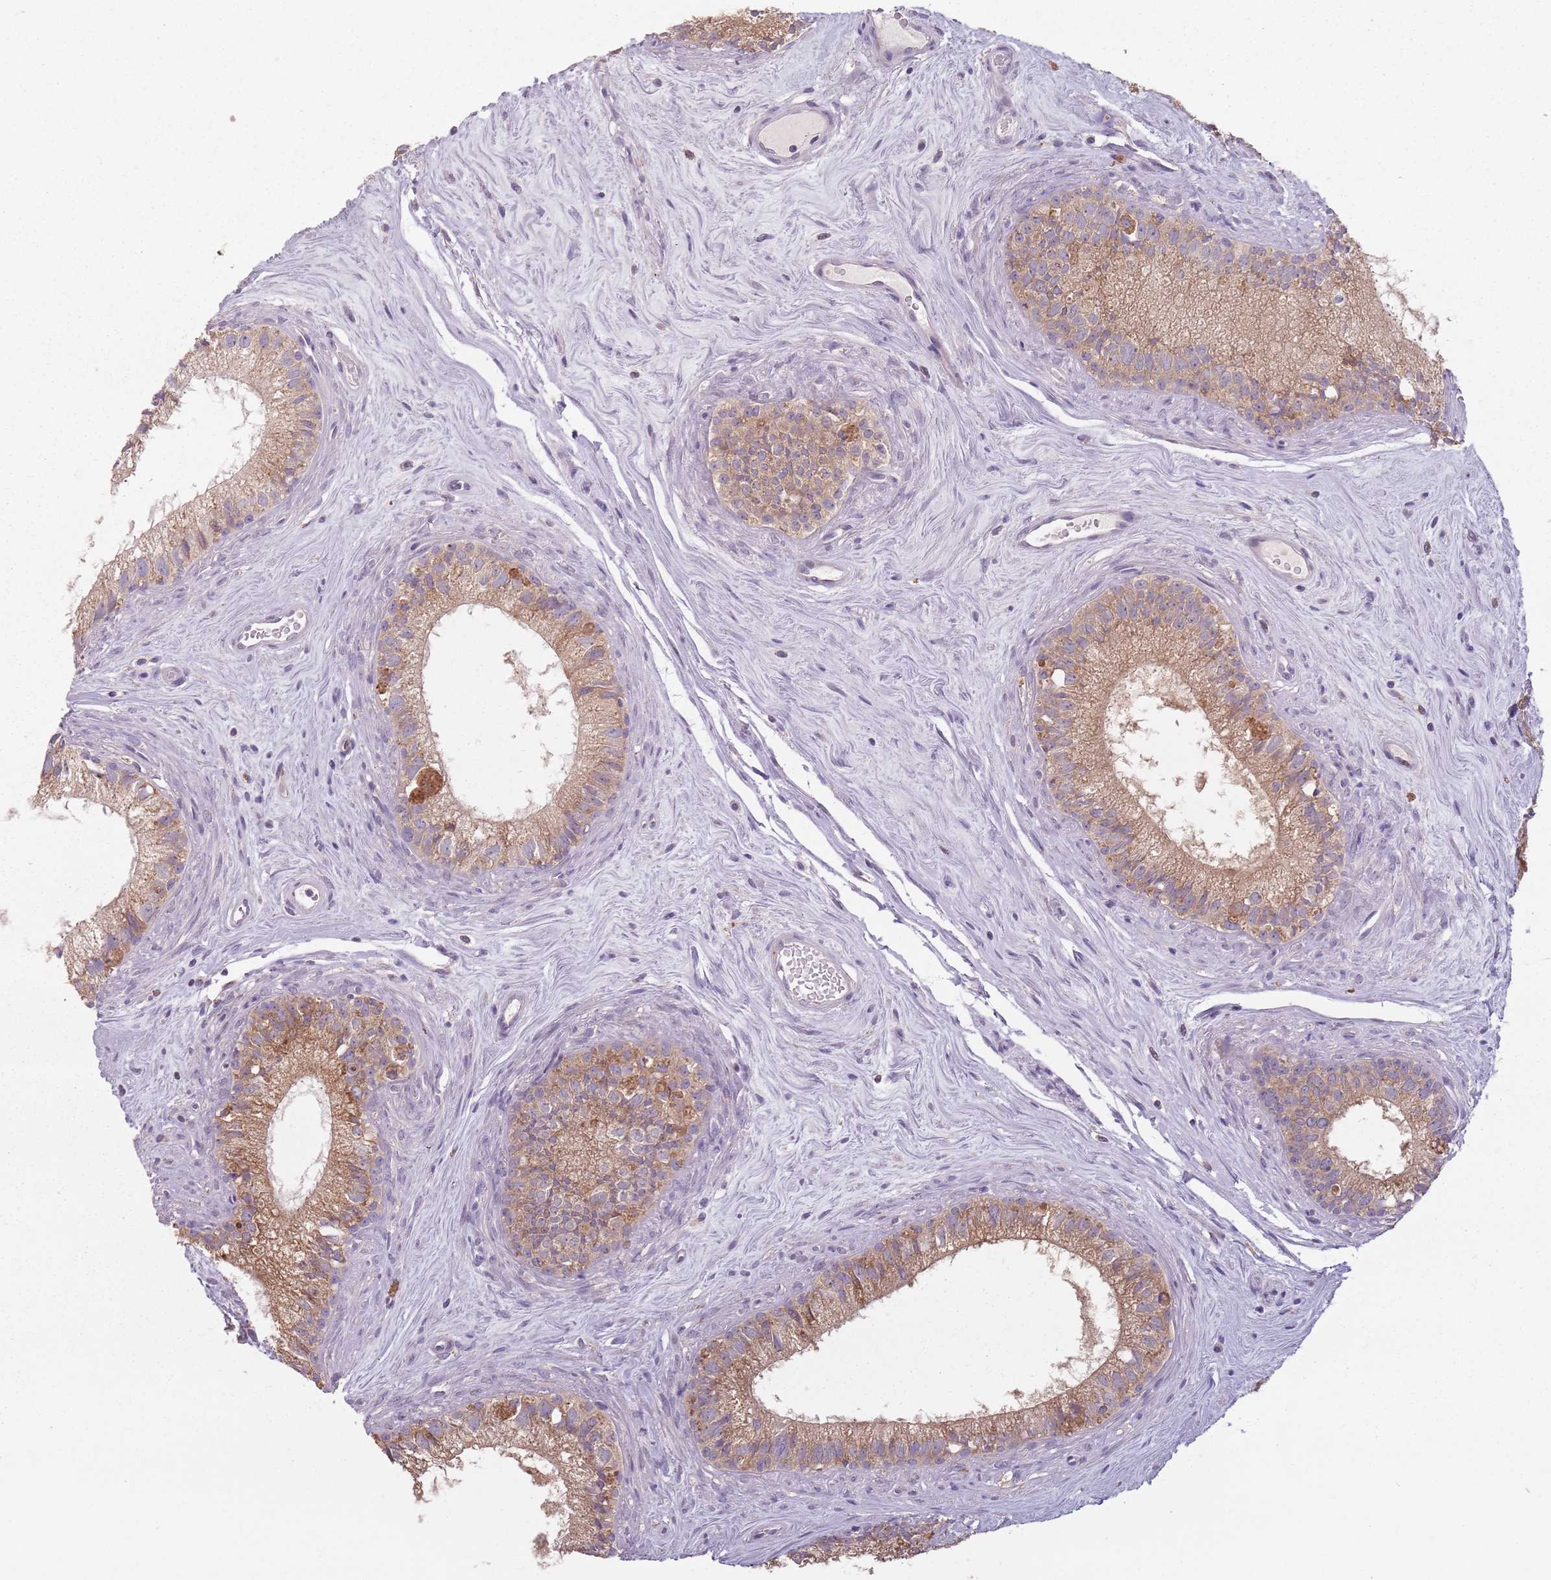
{"staining": {"intensity": "moderate", "quantity": ">75%", "location": "cytoplasmic/membranous"}, "tissue": "epididymis", "cell_type": "Glandular cells", "image_type": "normal", "snomed": [{"axis": "morphology", "description": "Normal tissue, NOS"}, {"axis": "topography", "description": "Epididymis"}], "caption": "Epididymis stained with DAB (3,3'-diaminobenzidine) immunohistochemistry (IHC) reveals medium levels of moderate cytoplasmic/membranous staining in about >75% of glandular cells.", "gene": "RPS9", "patient": {"sex": "male", "age": 71}}